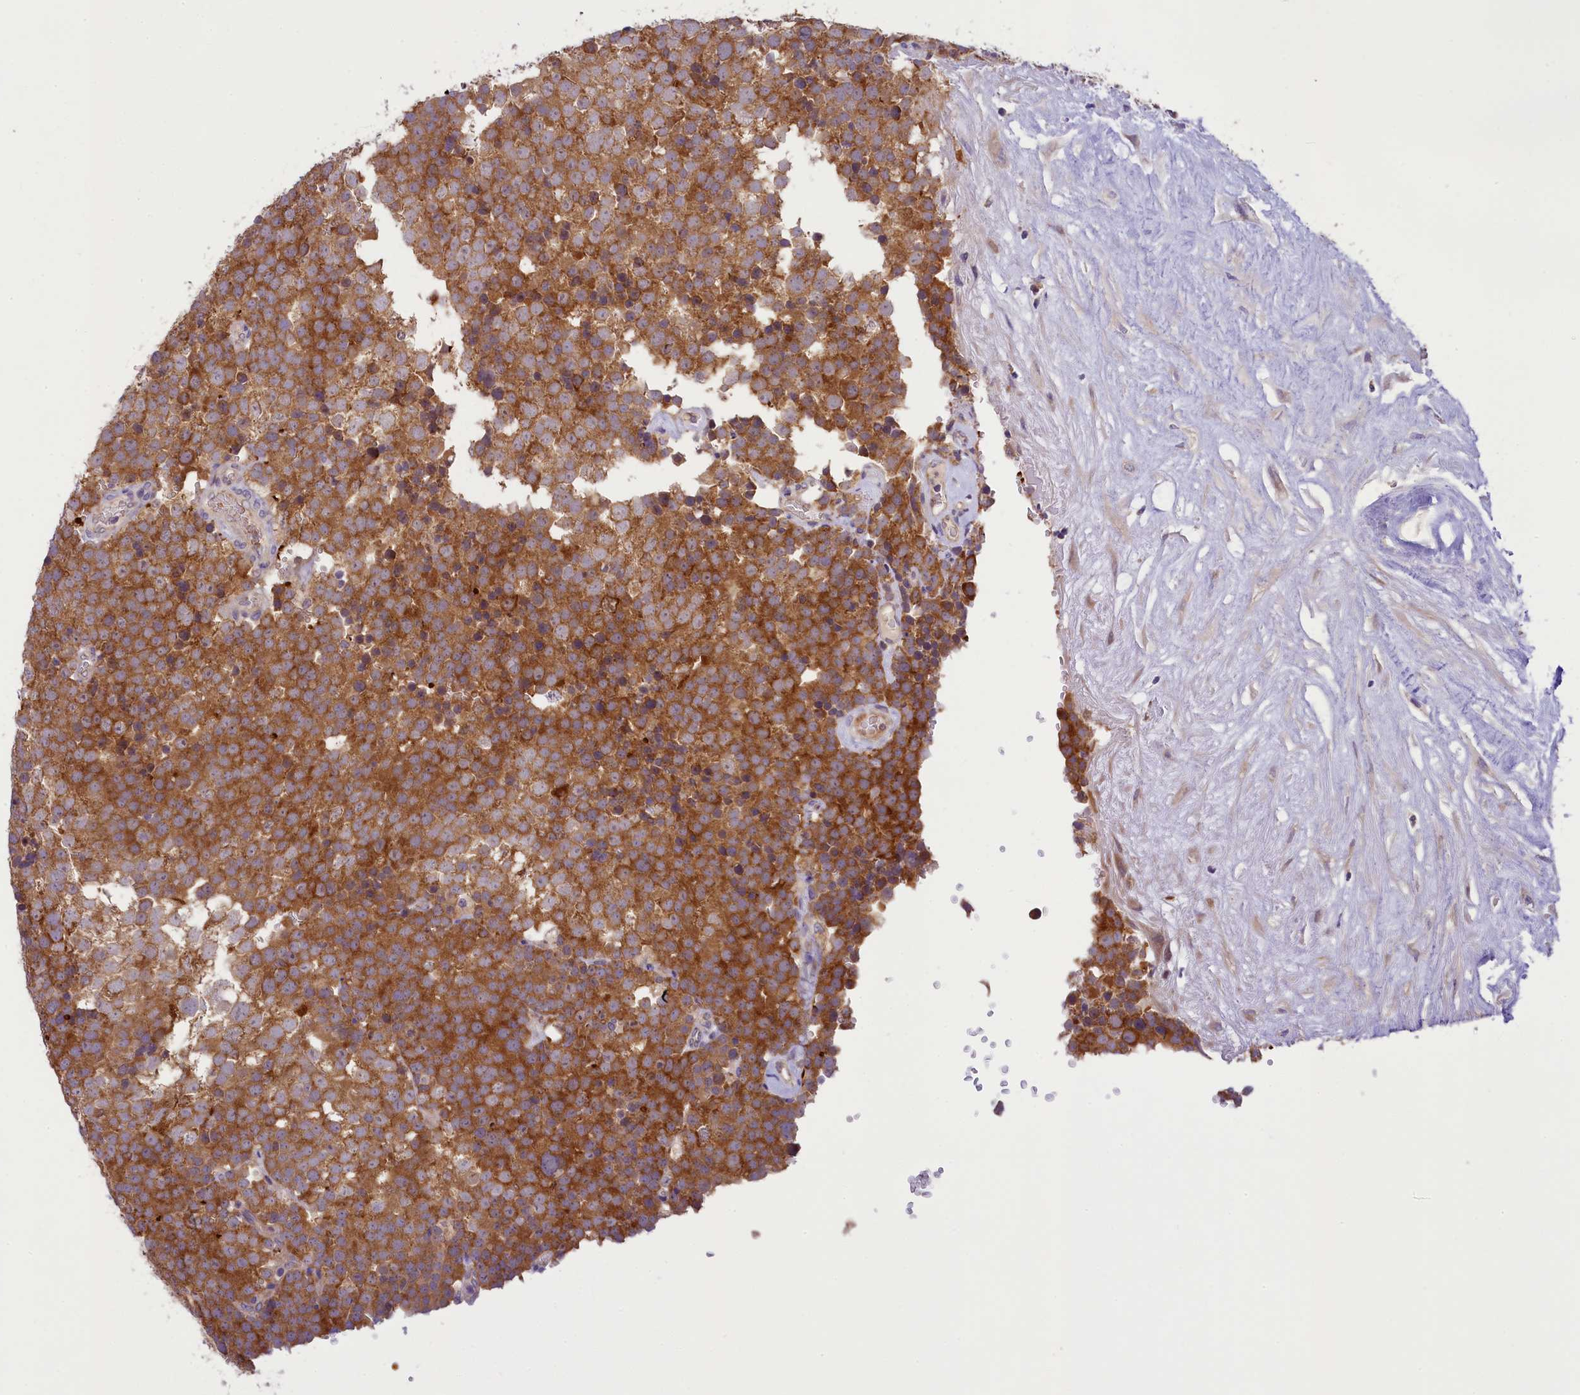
{"staining": {"intensity": "strong", "quantity": ">75%", "location": "cytoplasmic/membranous"}, "tissue": "testis cancer", "cell_type": "Tumor cells", "image_type": "cancer", "snomed": [{"axis": "morphology", "description": "Seminoma, NOS"}, {"axis": "topography", "description": "Testis"}], "caption": "Seminoma (testis) tissue reveals strong cytoplasmic/membranous staining in approximately >75% of tumor cells, visualized by immunohistochemistry. (DAB IHC, brown staining for protein, blue staining for nuclei).", "gene": "LARP4", "patient": {"sex": "male", "age": 71}}